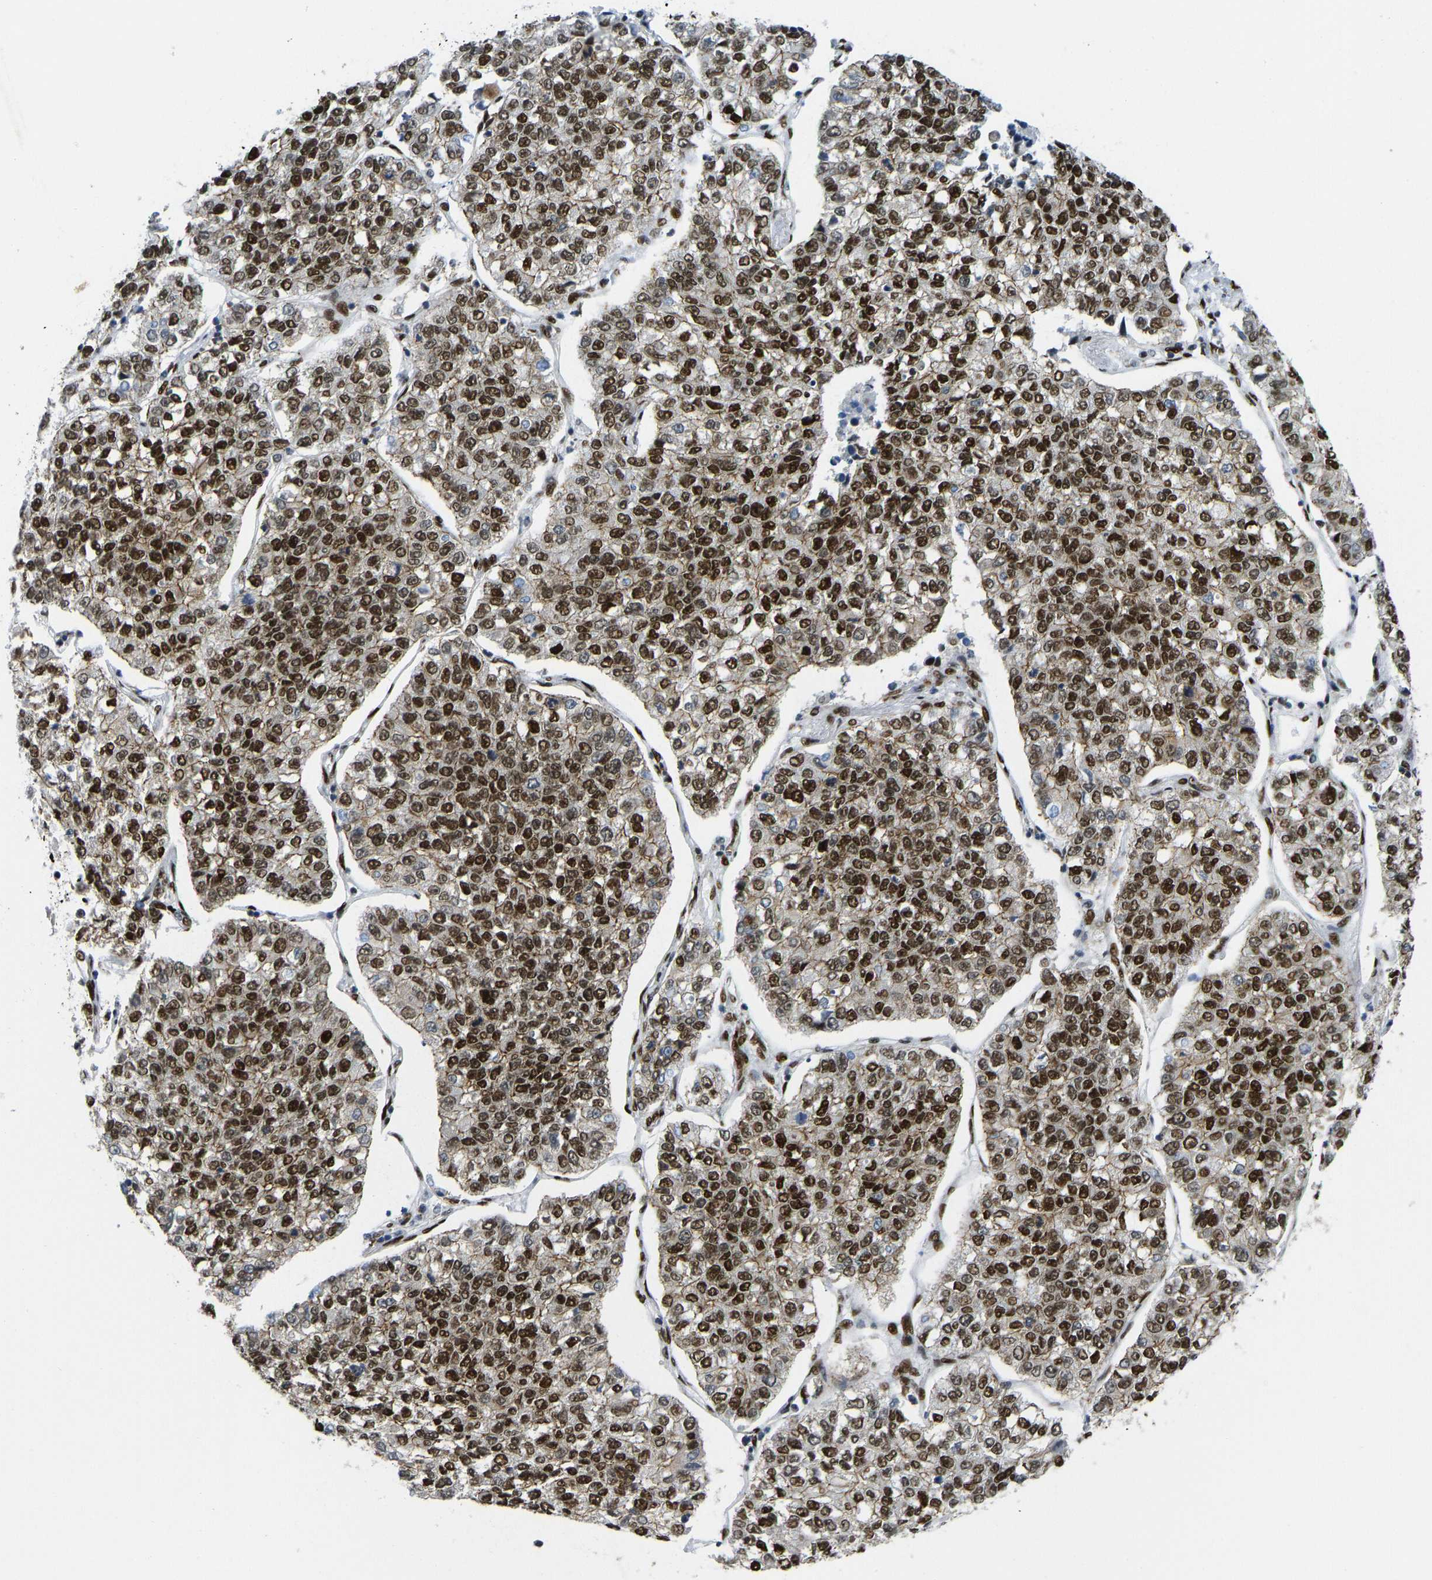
{"staining": {"intensity": "strong", "quantity": ">75%", "location": "nuclear"}, "tissue": "lung cancer", "cell_type": "Tumor cells", "image_type": "cancer", "snomed": [{"axis": "morphology", "description": "Adenocarcinoma, NOS"}, {"axis": "topography", "description": "Lung"}], "caption": "This micrograph demonstrates immunohistochemistry (IHC) staining of lung cancer (adenocarcinoma), with high strong nuclear expression in about >75% of tumor cells.", "gene": "FOXK1", "patient": {"sex": "male", "age": 49}}